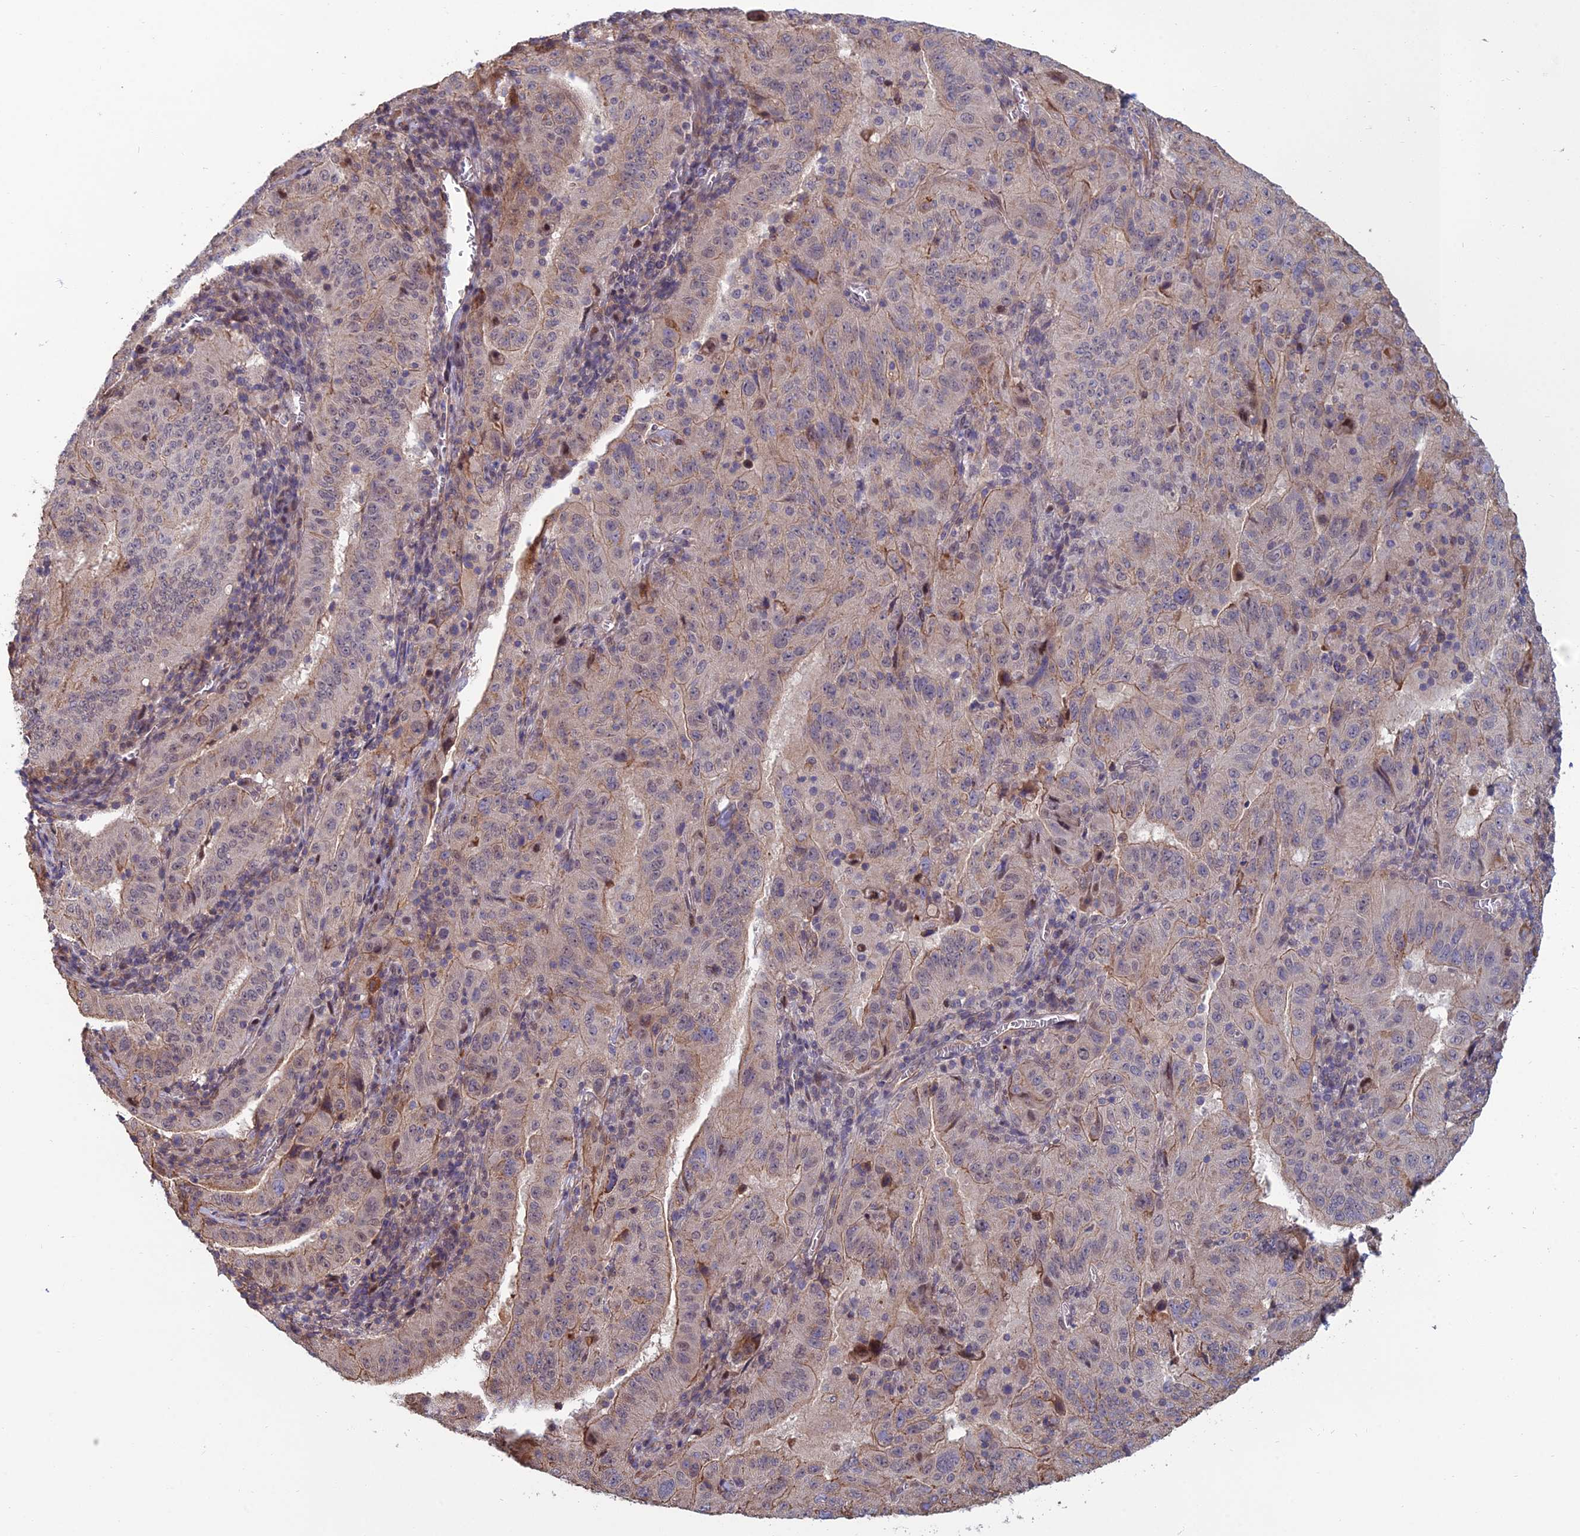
{"staining": {"intensity": "weak", "quantity": "25%-75%", "location": "cytoplasmic/membranous"}, "tissue": "pancreatic cancer", "cell_type": "Tumor cells", "image_type": "cancer", "snomed": [{"axis": "morphology", "description": "Adenocarcinoma, NOS"}, {"axis": "topography", "description": "Pancreas"}], "caption": "Brown immunohistochemical staining in human adenocarcinoma (pancreatic) reveals weak cytoplasmic/membranous expression in approximately 25%-75% of tumor cells.", "gene": "CCDC183", "patient": {"sex": "male", "age": 63}}